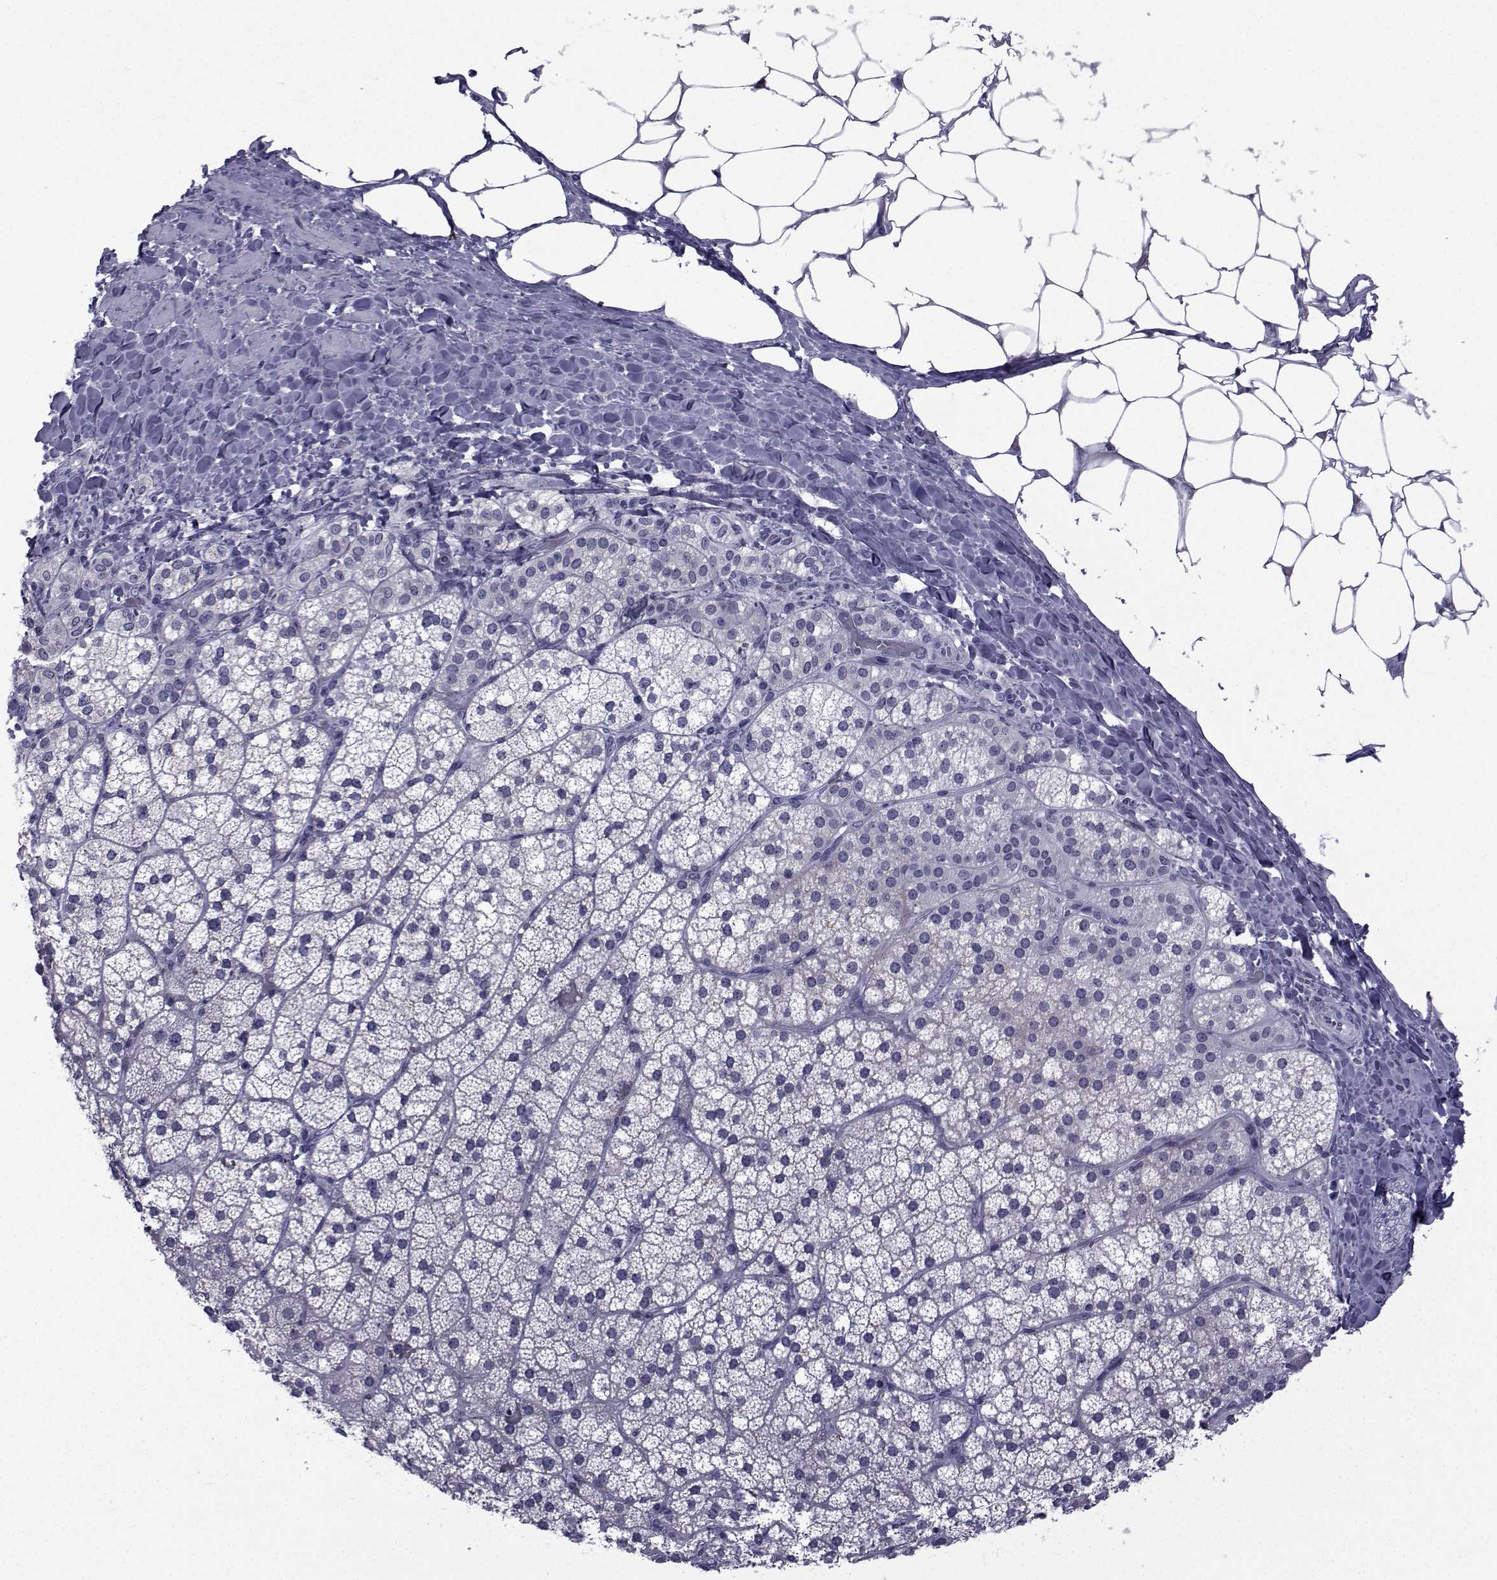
{"staining": {"intensity": "negative", "quantity": "none", "location": "none"}, "tissue": "adrenal gland", "cell_type": "Glandular cells", "image_type": "normal", "snomed": [{"axis": "morphology", "description": "Normal tissue, NOS"}, {"axis": "topography", "description": "Adrenal gland"}], "caption": "An immunohistochemistry (IHC) histopathology image of unremarkable adrenal gland is shown. There is no staining in glandular cells of adrenal gland. Brightfield microscopy of immunohistochemistry stained with DAB (brown) and hematoxylin (blue), captured at high magnification.", "gene": "PDE6G", "patient": {"sex": "male", "age": 53}}